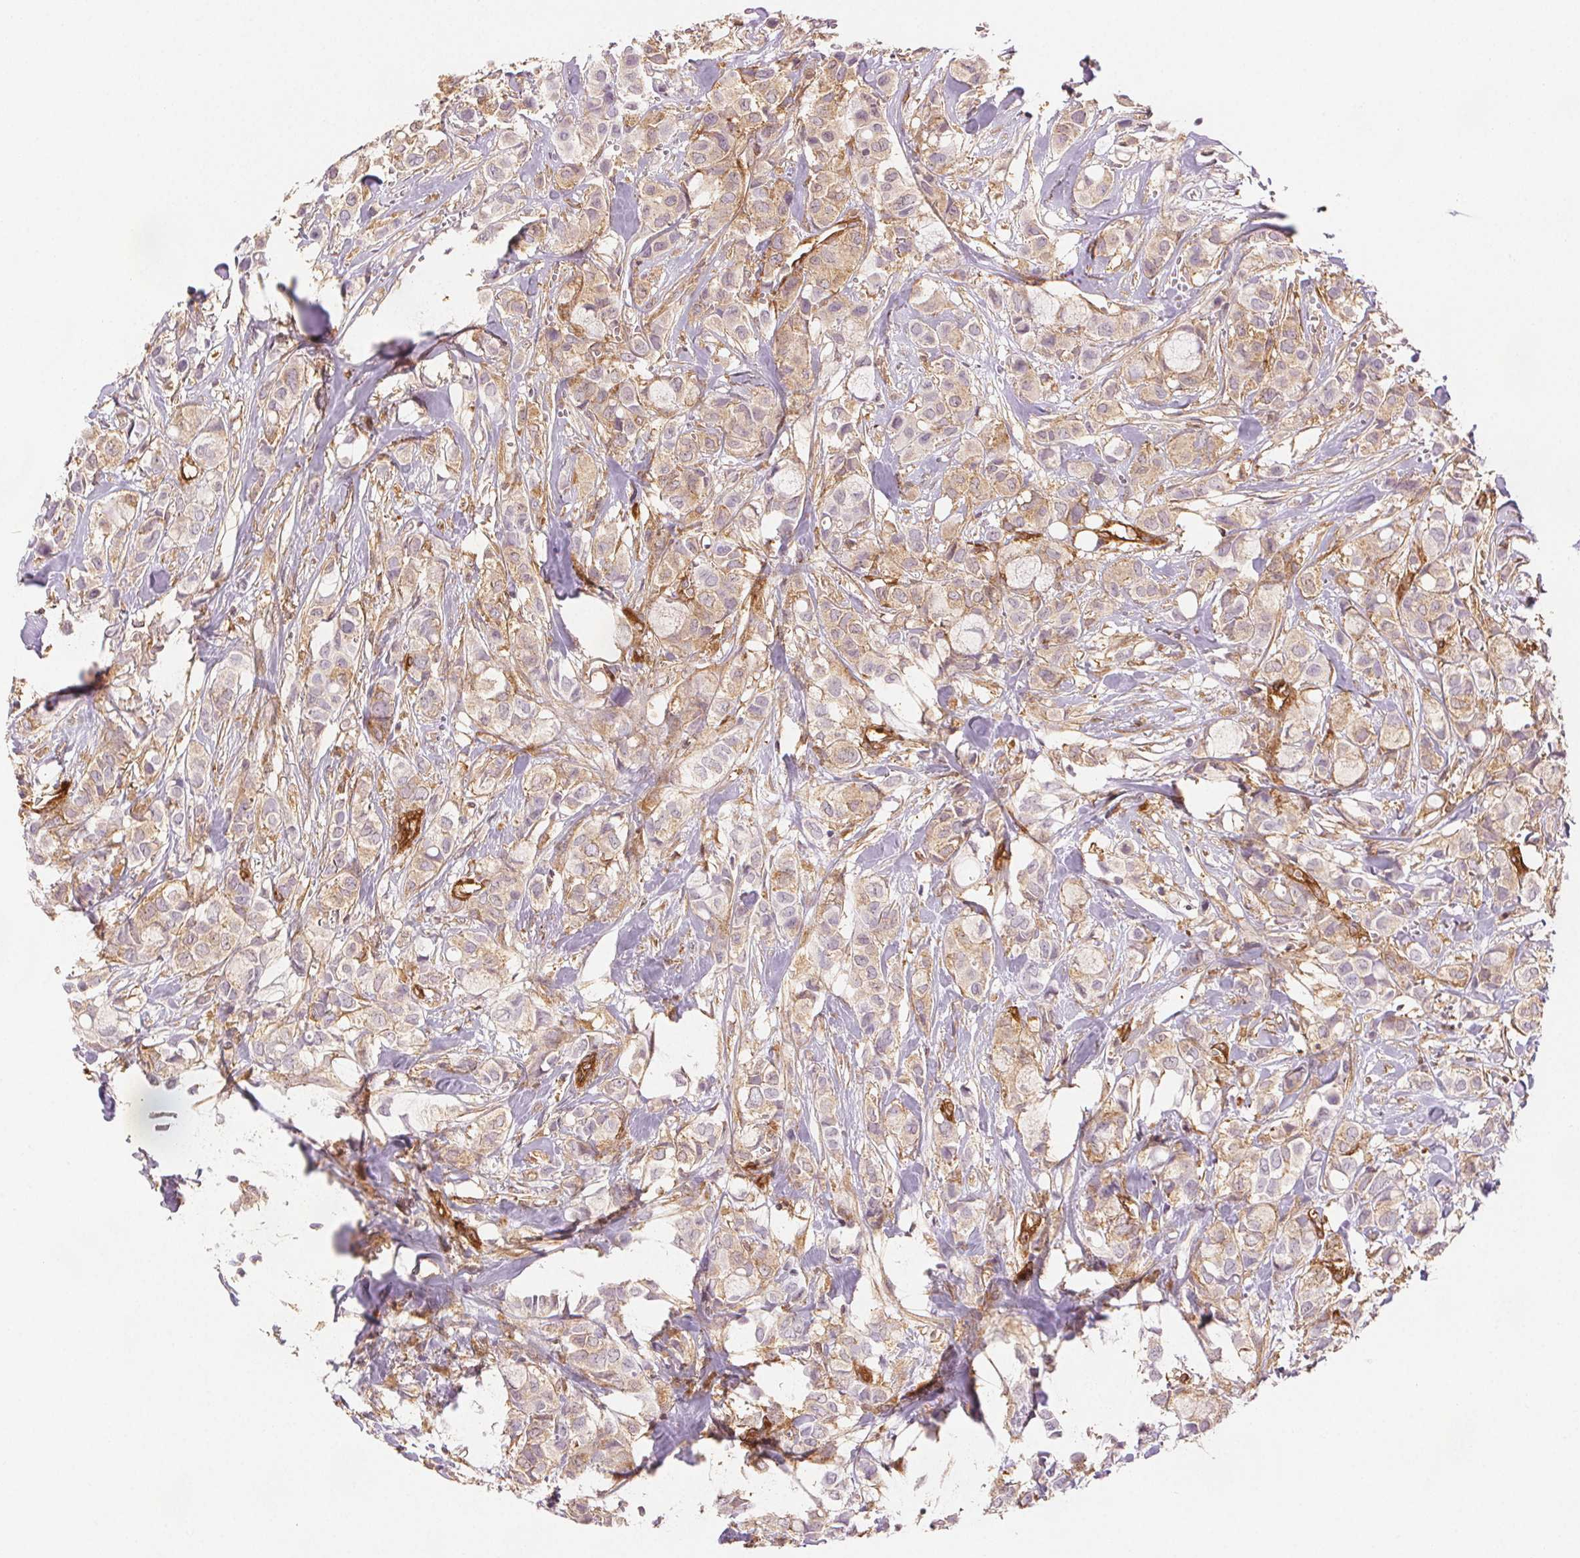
{"staining": {"intensity": "weak", "quantity": ">75%", "location": "cytoplasmic/membranous"}, "tissue": "breast cancer", "cell_type": "Tumor cells", "image_type": "cancer", "snomed": [{"axis": "morphology", "description": "Duct carcinoma"}, {"axis": "topography", "description": "Breast"}], "caption": "Immunohistochemical staining of breast cancer demonstrates low levels of weak cytoplasmic/membranous protein positivity in about >75% of tumor cells. (DAB IHC, brown staining for protein, blue staining for nuclei).", "gene": "DIAPH2", "patient": {"sex": "female", "age": 85}}